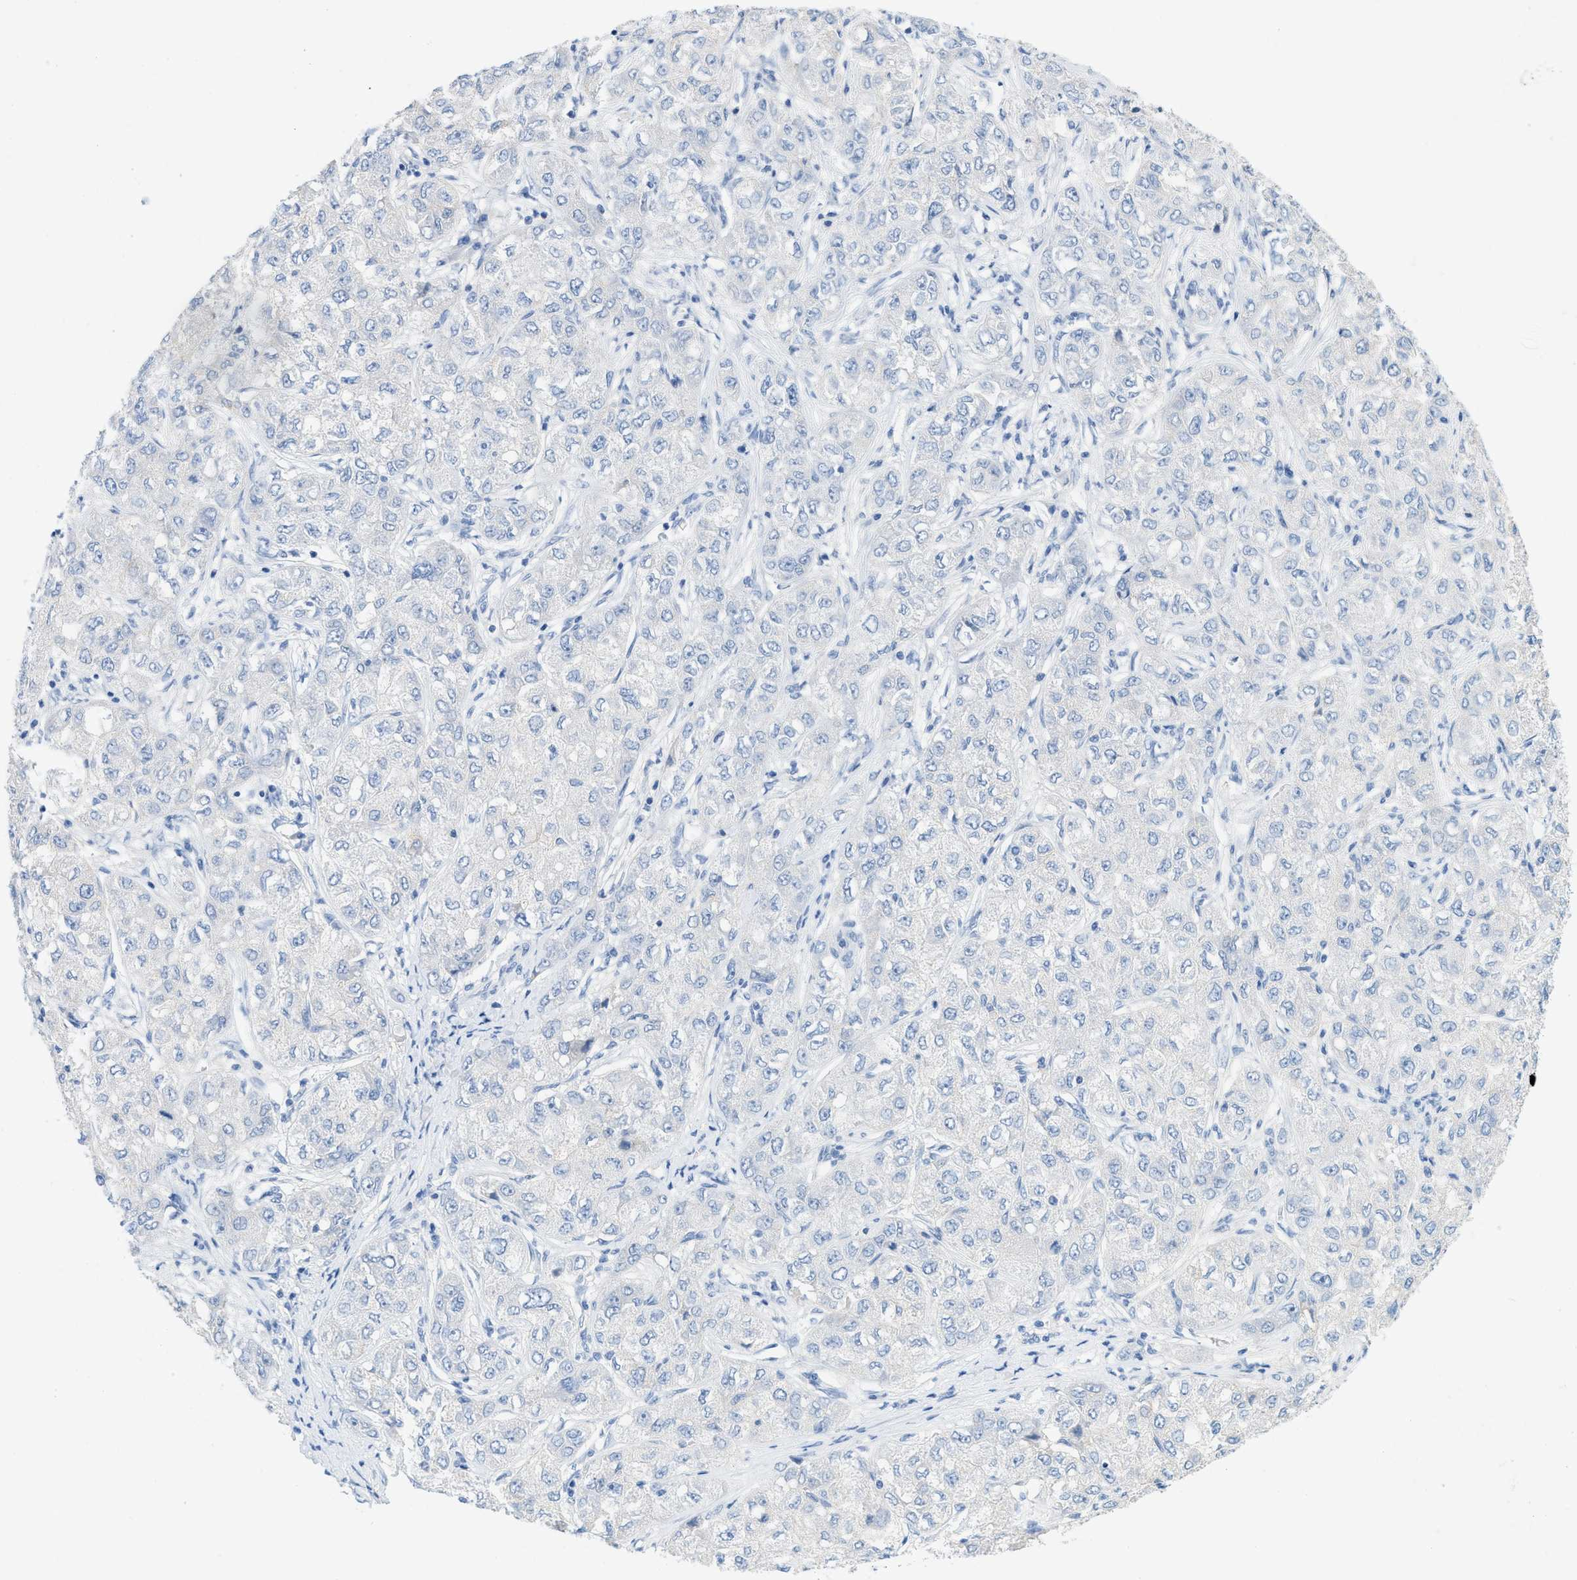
{"staining": {"intensity": "negative", "quantity": "none", "location": "none"}, "tissue": "liver cancer", "cell_type": "Tumor cells", "image_type": "cancer", "snomed": [{"axis": "morphology", "description": "Carcinoma, Hepatocellular, NOS"}, {"axis": "topography", "description": "Liver"}], "caption": "This is a image of immunohistochemistry staining of liver hepatocellular carcinoma, which shows no staining in tumor cells. (DAB immunohistochemistry (IHC) visualized using brightfield microscopy, high magnification).", "gene": "PAPPA", "patient": {"sex": "male", "age": 80}}